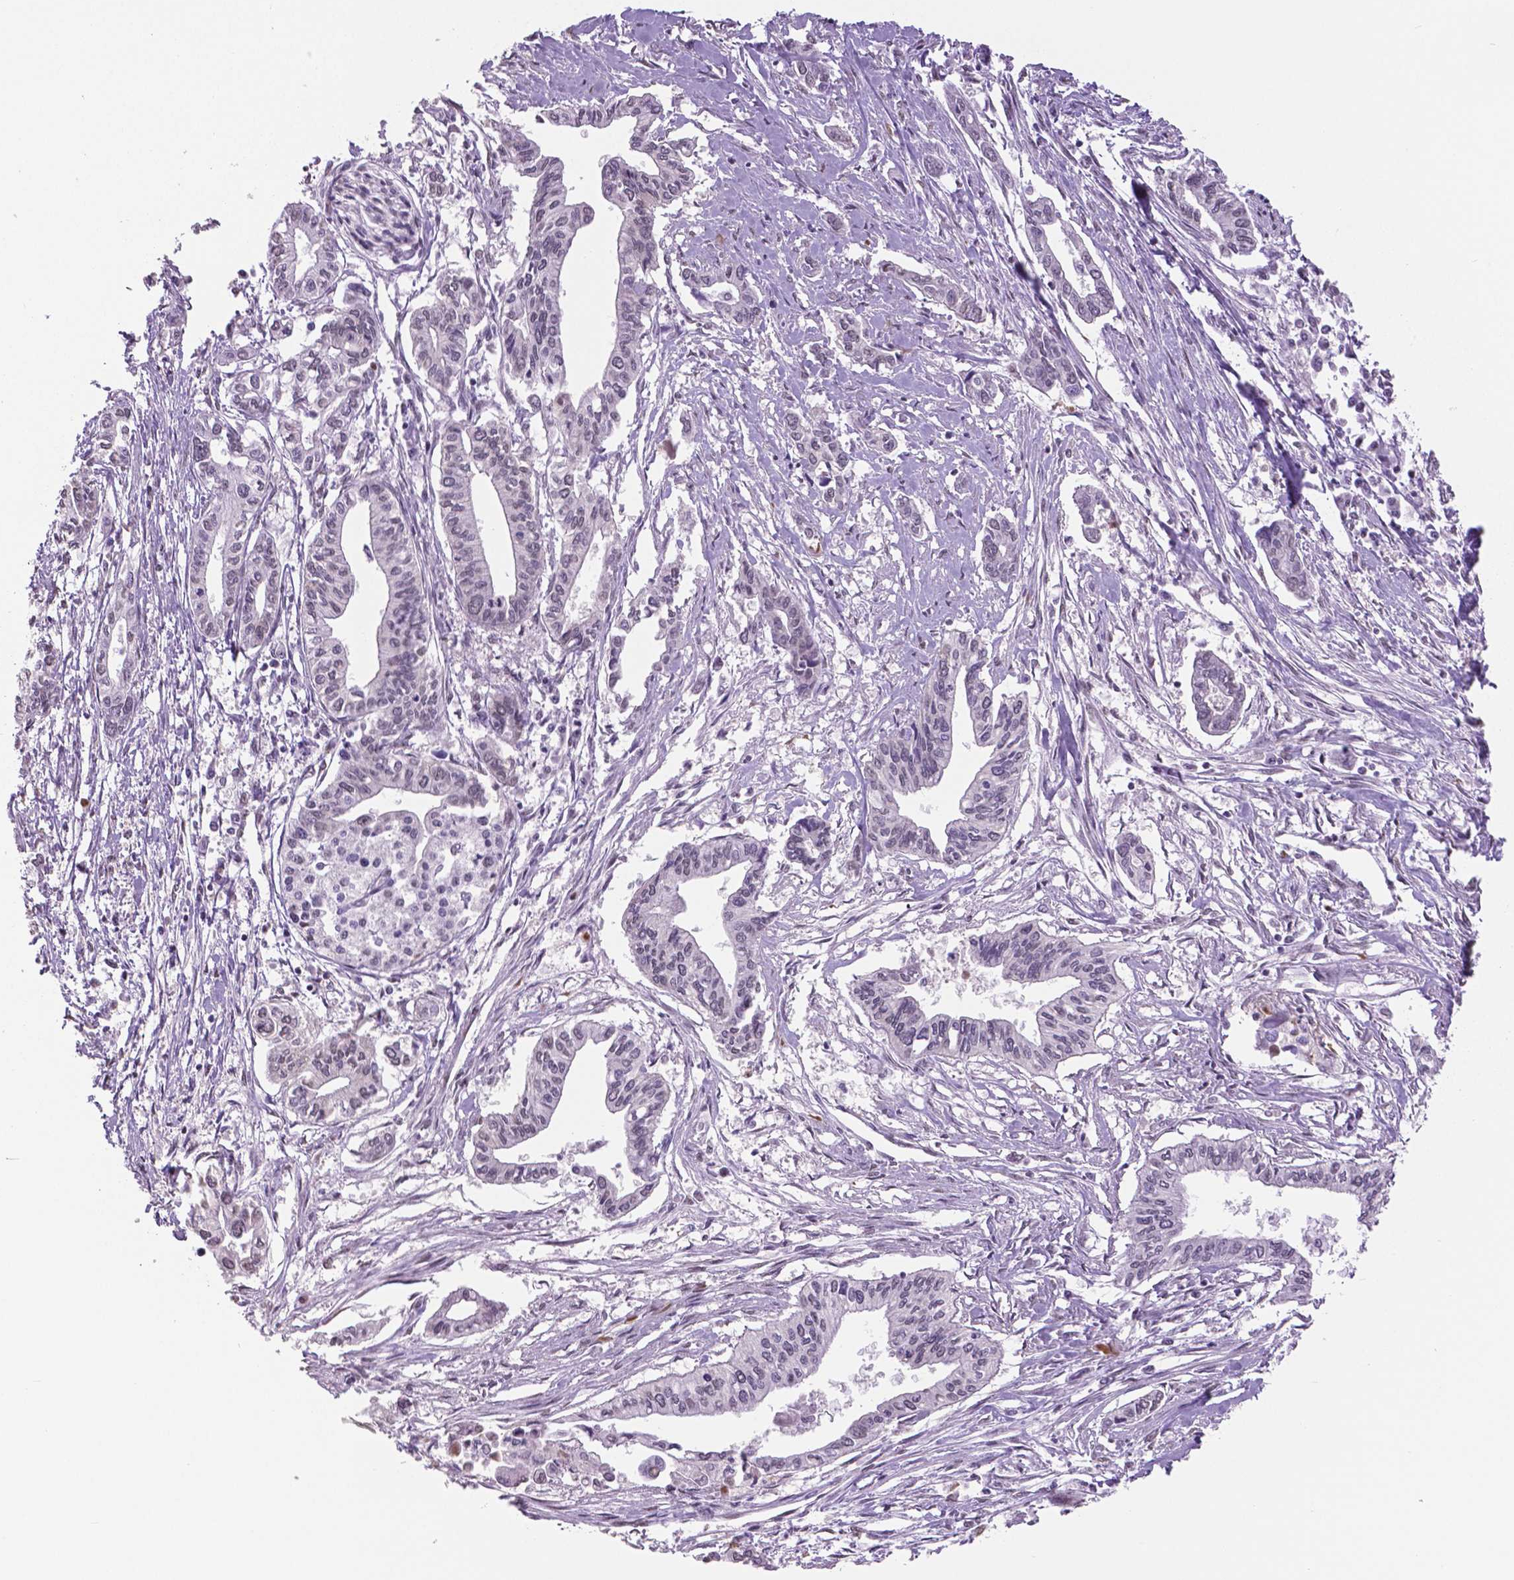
{"staining": {"intensity": "negative", "quantity": "none", "location": "none"}, "tissue": "pancreatic cancer", "cell_type": "Tumor cells", "image_type": "cancer", "snomed": [{"axis": "morphology", "description": "Adenocarcinoma, NOS"}, {"axis": "topography", "description": "Pancreas"}], "caption": "IHC photomicrograph of neoplastic tissue: adenocarcinoma (pancreatic) stained with DAB displays no significant protein staining in tumor cells. (DAB IHC, high magnification).", "gene": "IGF2BP1", "patient": {"sex": "male", "age": 60}}